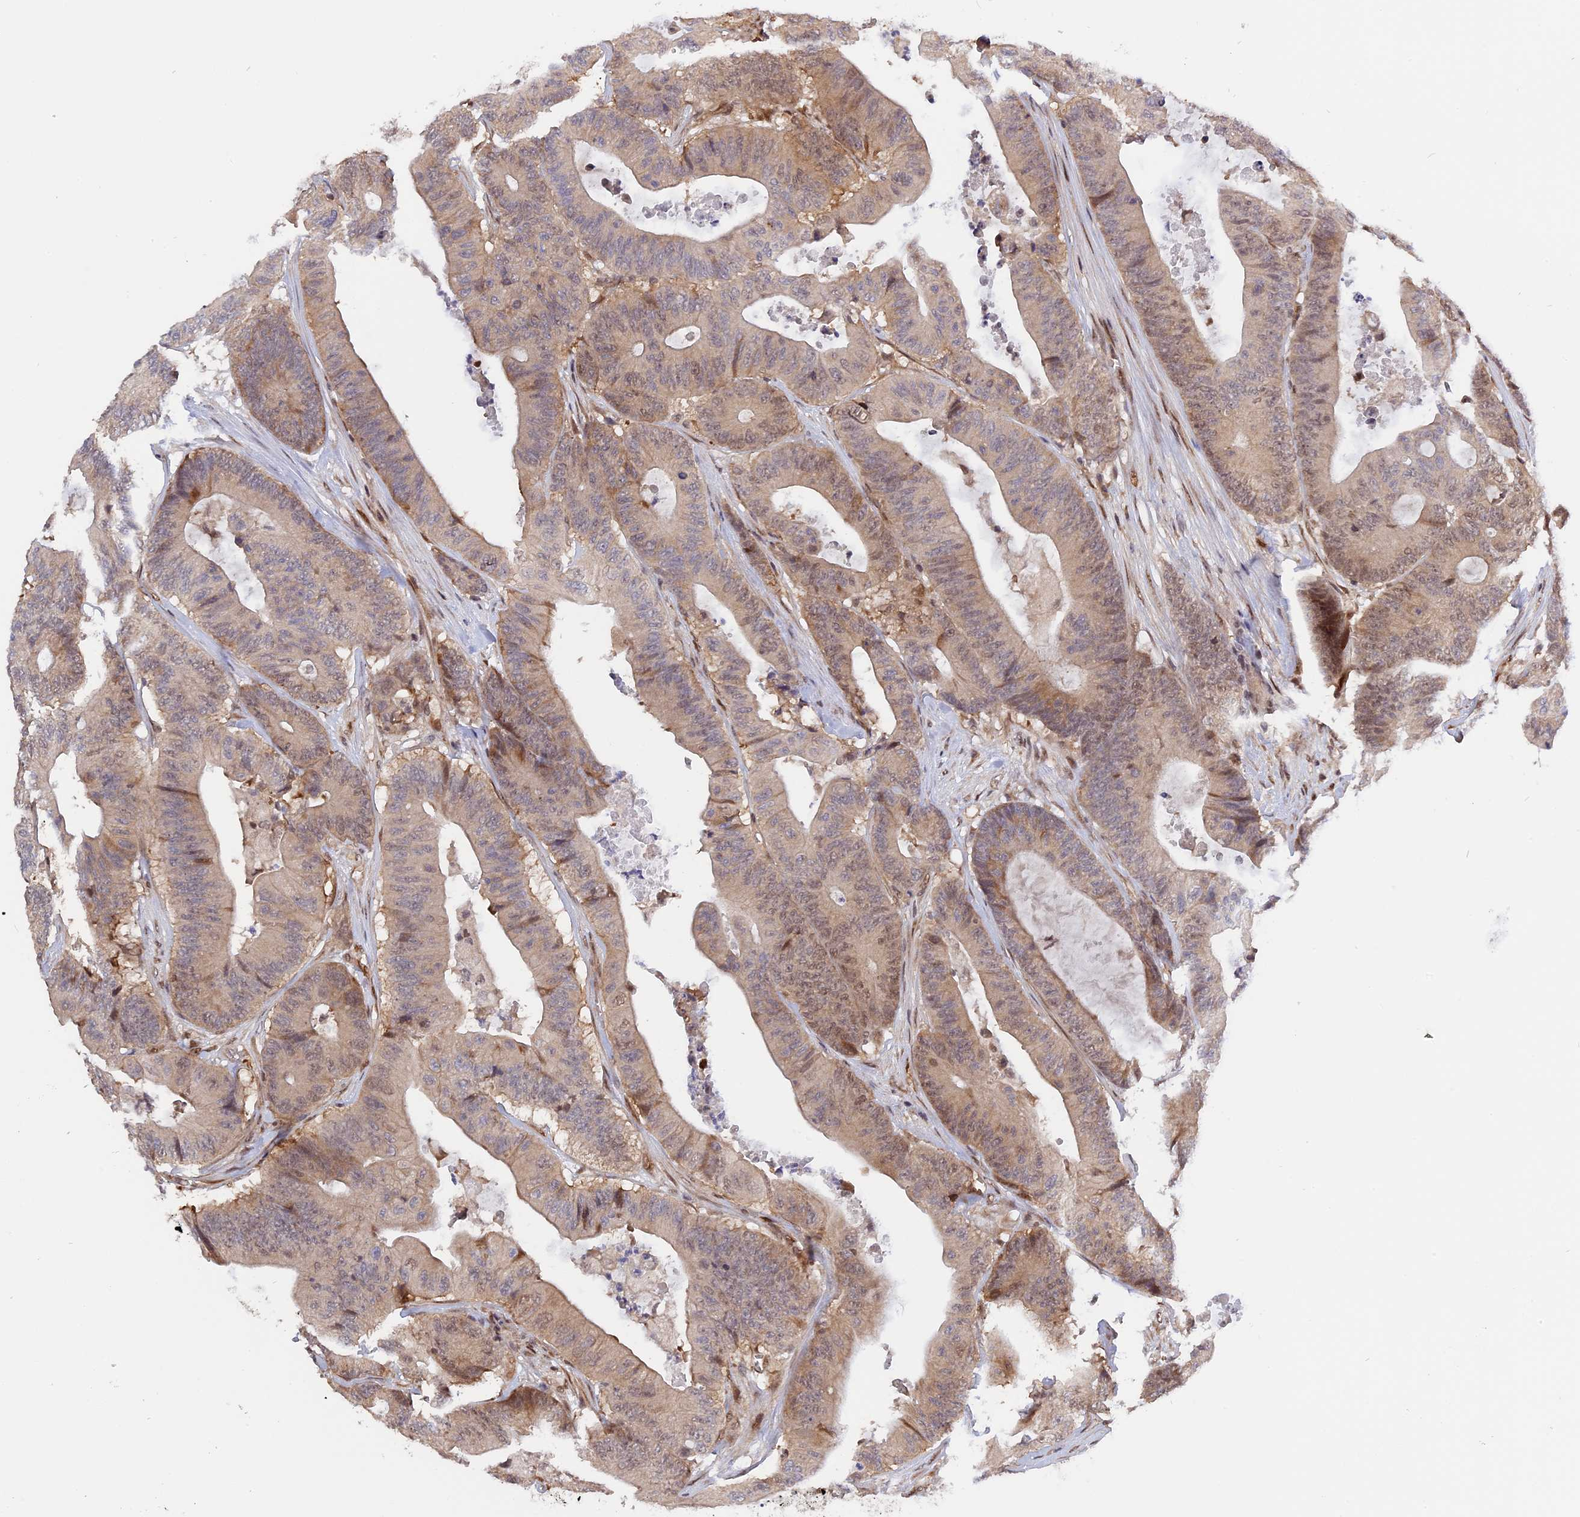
{"staining": {"intensity": "moderate", "quantity": "<25%", "location": "cytoplasmic/membranous,nuclear"}, "tissue": "colorectal cancer", "cell_type": "Tumor cells", "image_type": "cancer", "snomed": [{"axis": "morphology", "description": "Adenocarcinoma, NOS"}, {"axis": "topography", "description": "Colon"}], "caption": "This is a micrograph of immunohistochemistry staining of colorectal cancer (adenocarcinoma), which shows moderate staining in the cytoplasmic/membranous and nuclear of tumor cells.", "gene": "ZNF428", "patient": {"sex": "female", "age": 84}}